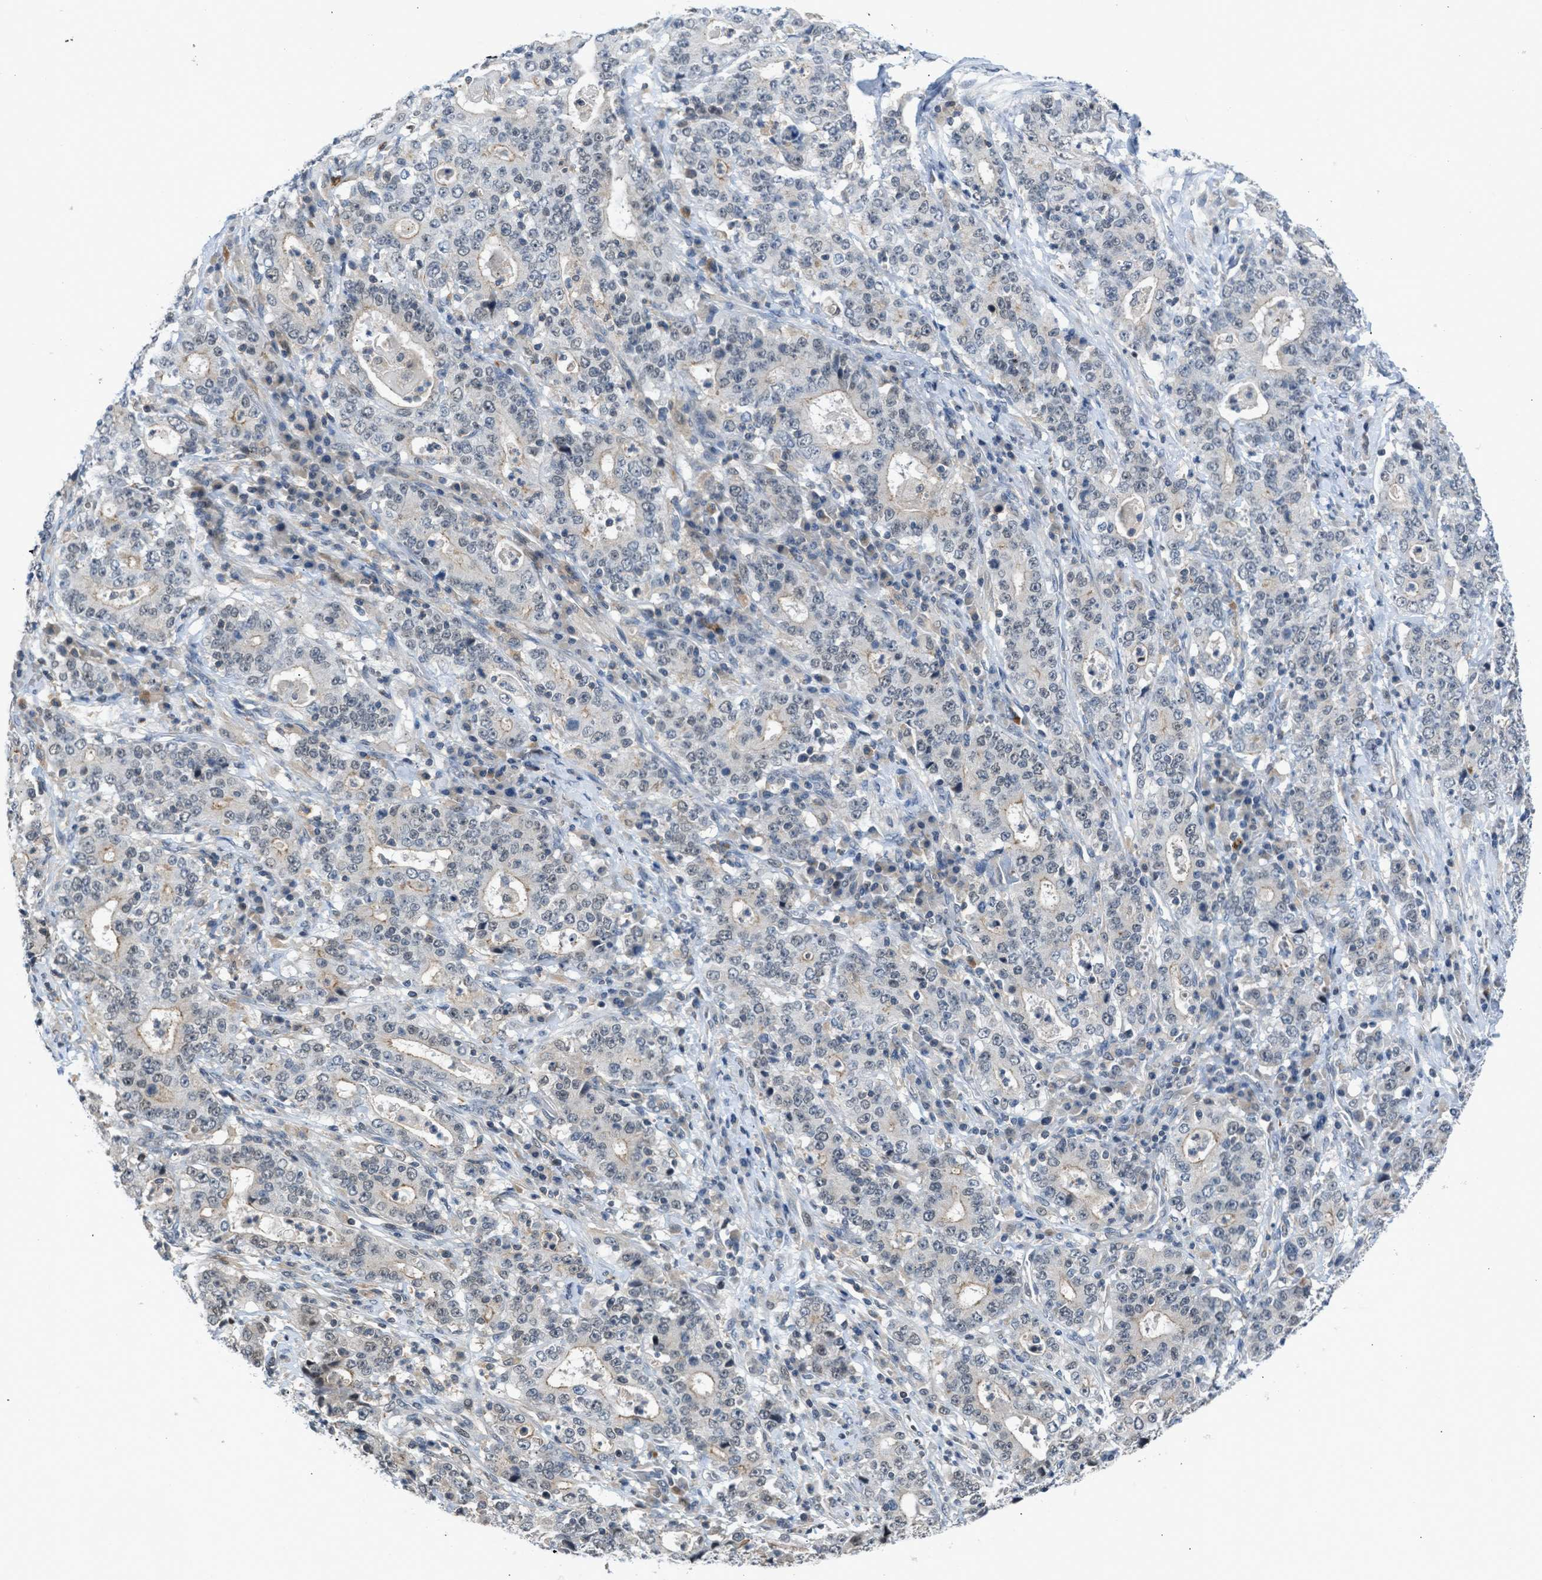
{"staining": {"intensity": "negative", "quantity": "none", "location": "none"}, "tissue": "stomach cancer", "cell_type": "Tumor cells", "image_type": "cancer", "snomed": [{"axis": "morphology", "description": "Normal tissue, NOS"}, {"axis": "morphology", "description": "Adenocarcinoma, NOS"}, {"axis": "topography", "description": "Stomach, upper"}, {"axis": "topography", "description": "Stomach"}], "caption": "Histopathology image shows no protein positivity in tumor cells of adenocarcinoma (stomach) tissue.", "gene": "TTBK2", "patient": {"sex": "male", "age": 59}}